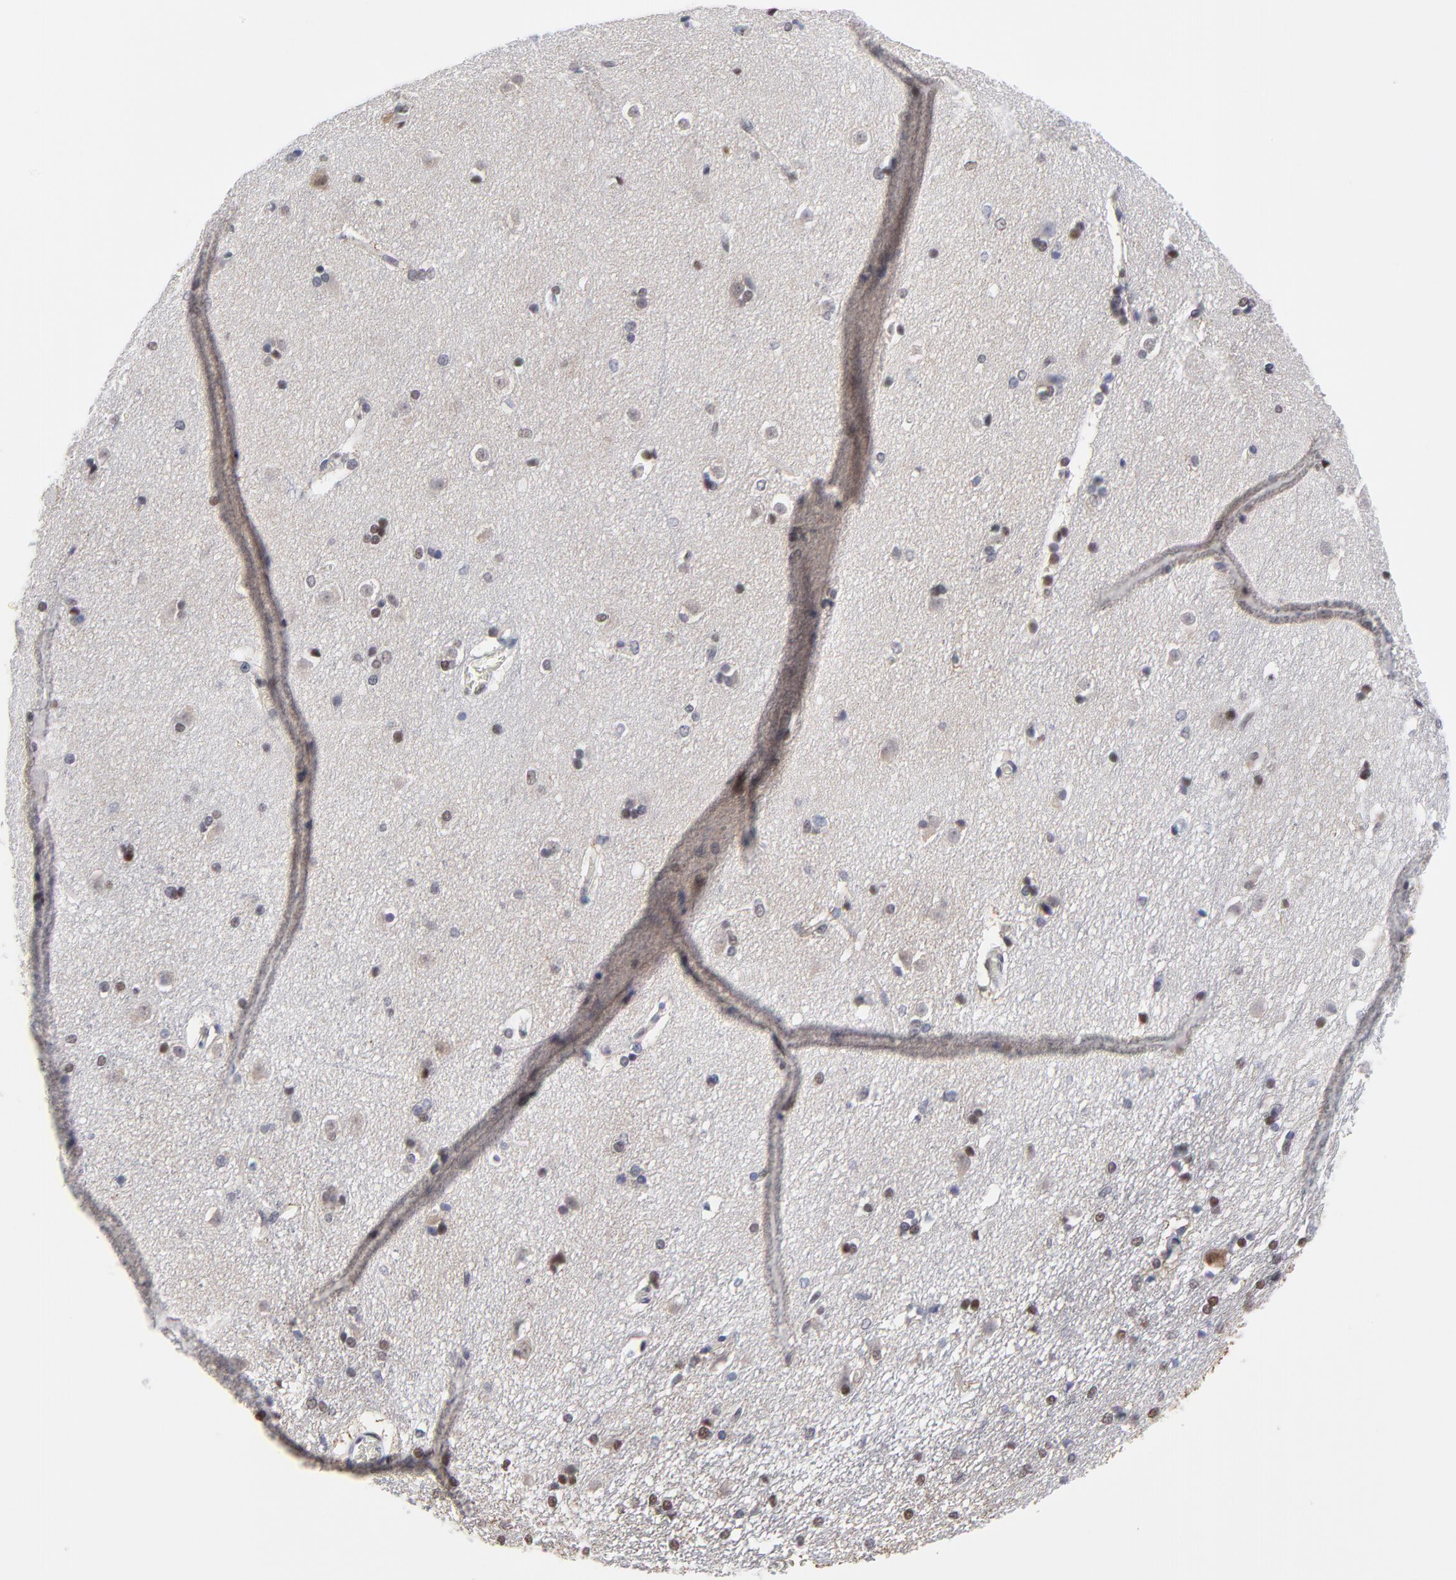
{"staining": {"intensity": "weak", "quantity": "25%-75%", "location": "nuclear"}, "tissue": "caudate", "cell_type": "Glial cells", "image_type": "normal", "snomed": [{"axis": "morphology", "description": "Normal tissue, NOS"}, {"axis": "topography", "description": "Lateral ventricle wall"}], "caption": "Immunohistochemical staining of unremarkable caudate reveals 25%-75% levels of weak nuclear protein staining in approximately 25%-75% of glial cells. The staining is performed using DAB brown chromogen to label protein expression. The nuclei are counter-stained blue using hematoxylin.", "gene": "OGFOD1", "patient": {"sex": "female", "age": 19}}